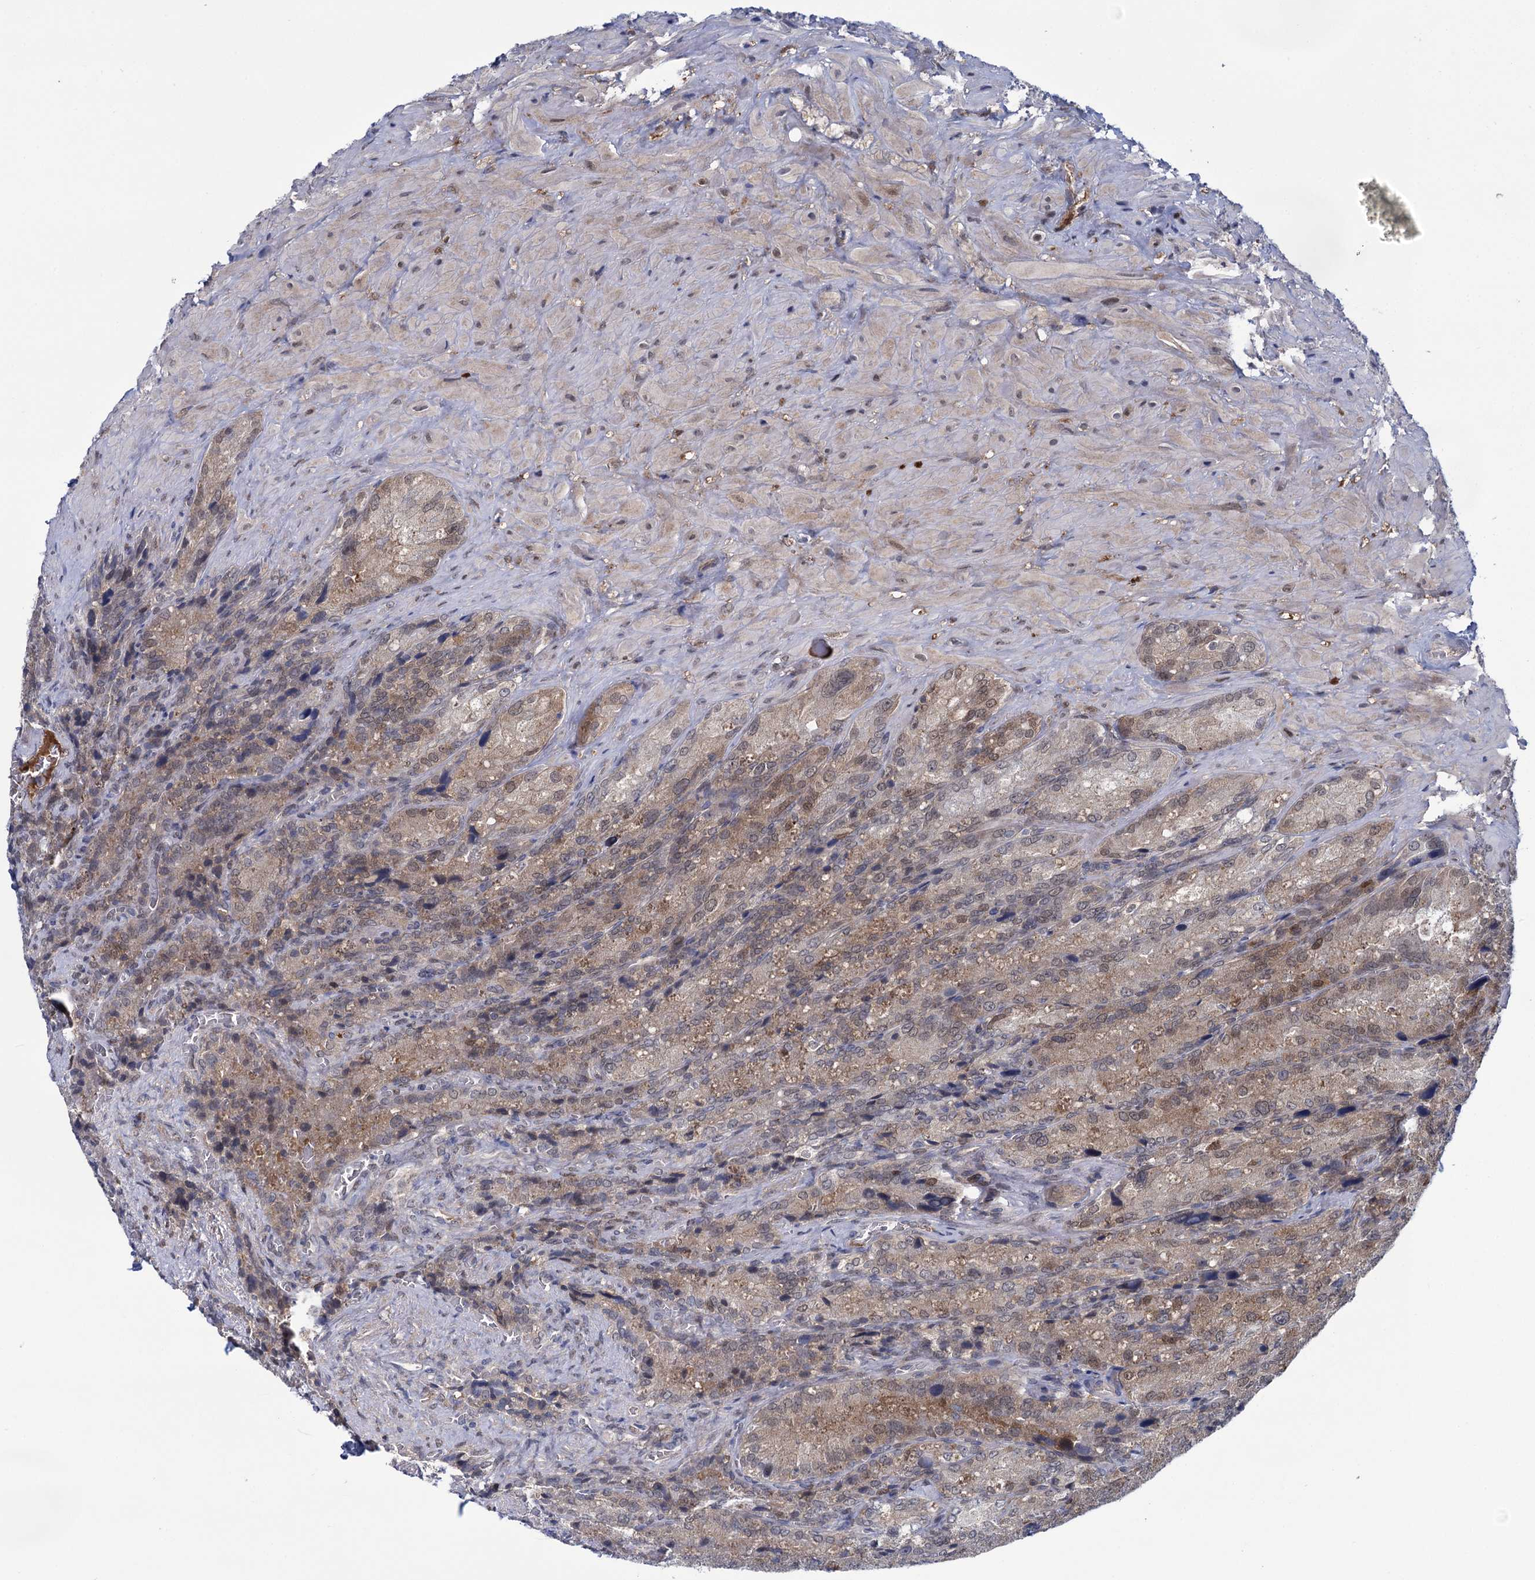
{"staining": {"intensity": "moderate", "quantity": "25%-75%", "location": "cytoplasmic/membranous,nuclear"}, "tissue": "seminal vesicle", "cell_type": "Glandular cells", "image_type": "normal", "snomed": [{"axis": "morphology", "description": "Normal tissue, NOS"}, {"axis": "topography", "description": "Seminal veicle"}], "caption": "Brown immunohistochemical staining in normal seminal vesicle exhibits moderate cytoplasmic/membranous,nuclear positivity in about 25%-75% of glandular cells. (DAB (3,3'-diaminobenzidine) = brown stain, brightfield microscopy at high magnification).", "gene": "GLO1", "patient": {"sex": "male", "age": 62}}